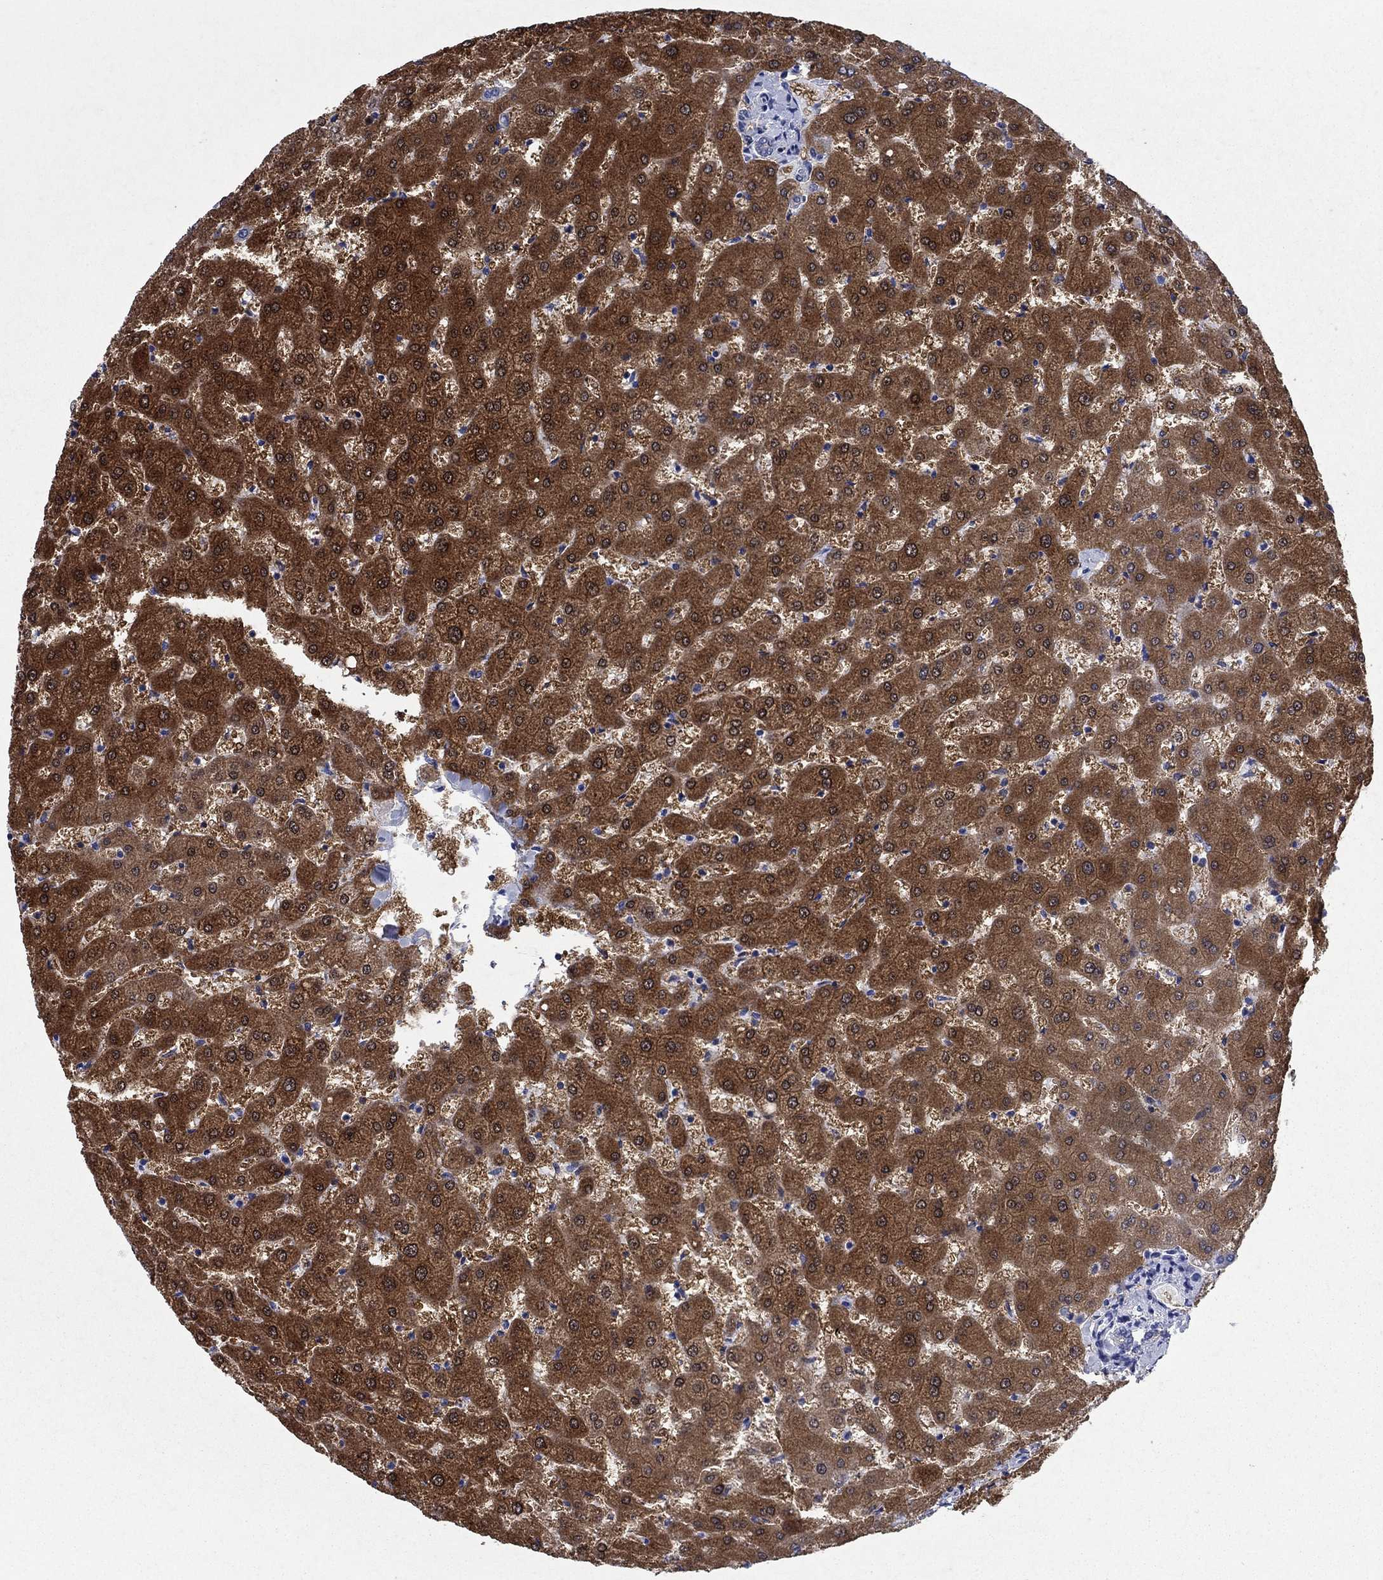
{"staining": {"intensity": "negative", "quantity": "none", "location": "none"}, "tissue": "liver", "cell_type": "Cholangiocytes", "image_type": "normal", "snomed": [{"axis": "morphology", "description": "Normal tissue, NOS"}, {"axis": "topography", "description": "Liver"}], "caption": "This image is of benign liver stained with immunohistochemistry to label a protein in brown with the nuclei are counter-stained blue. There is no staining in cholangiocytes.", "gene": "SULT2B1", "patient": {"sex": "female", "age": 50}}